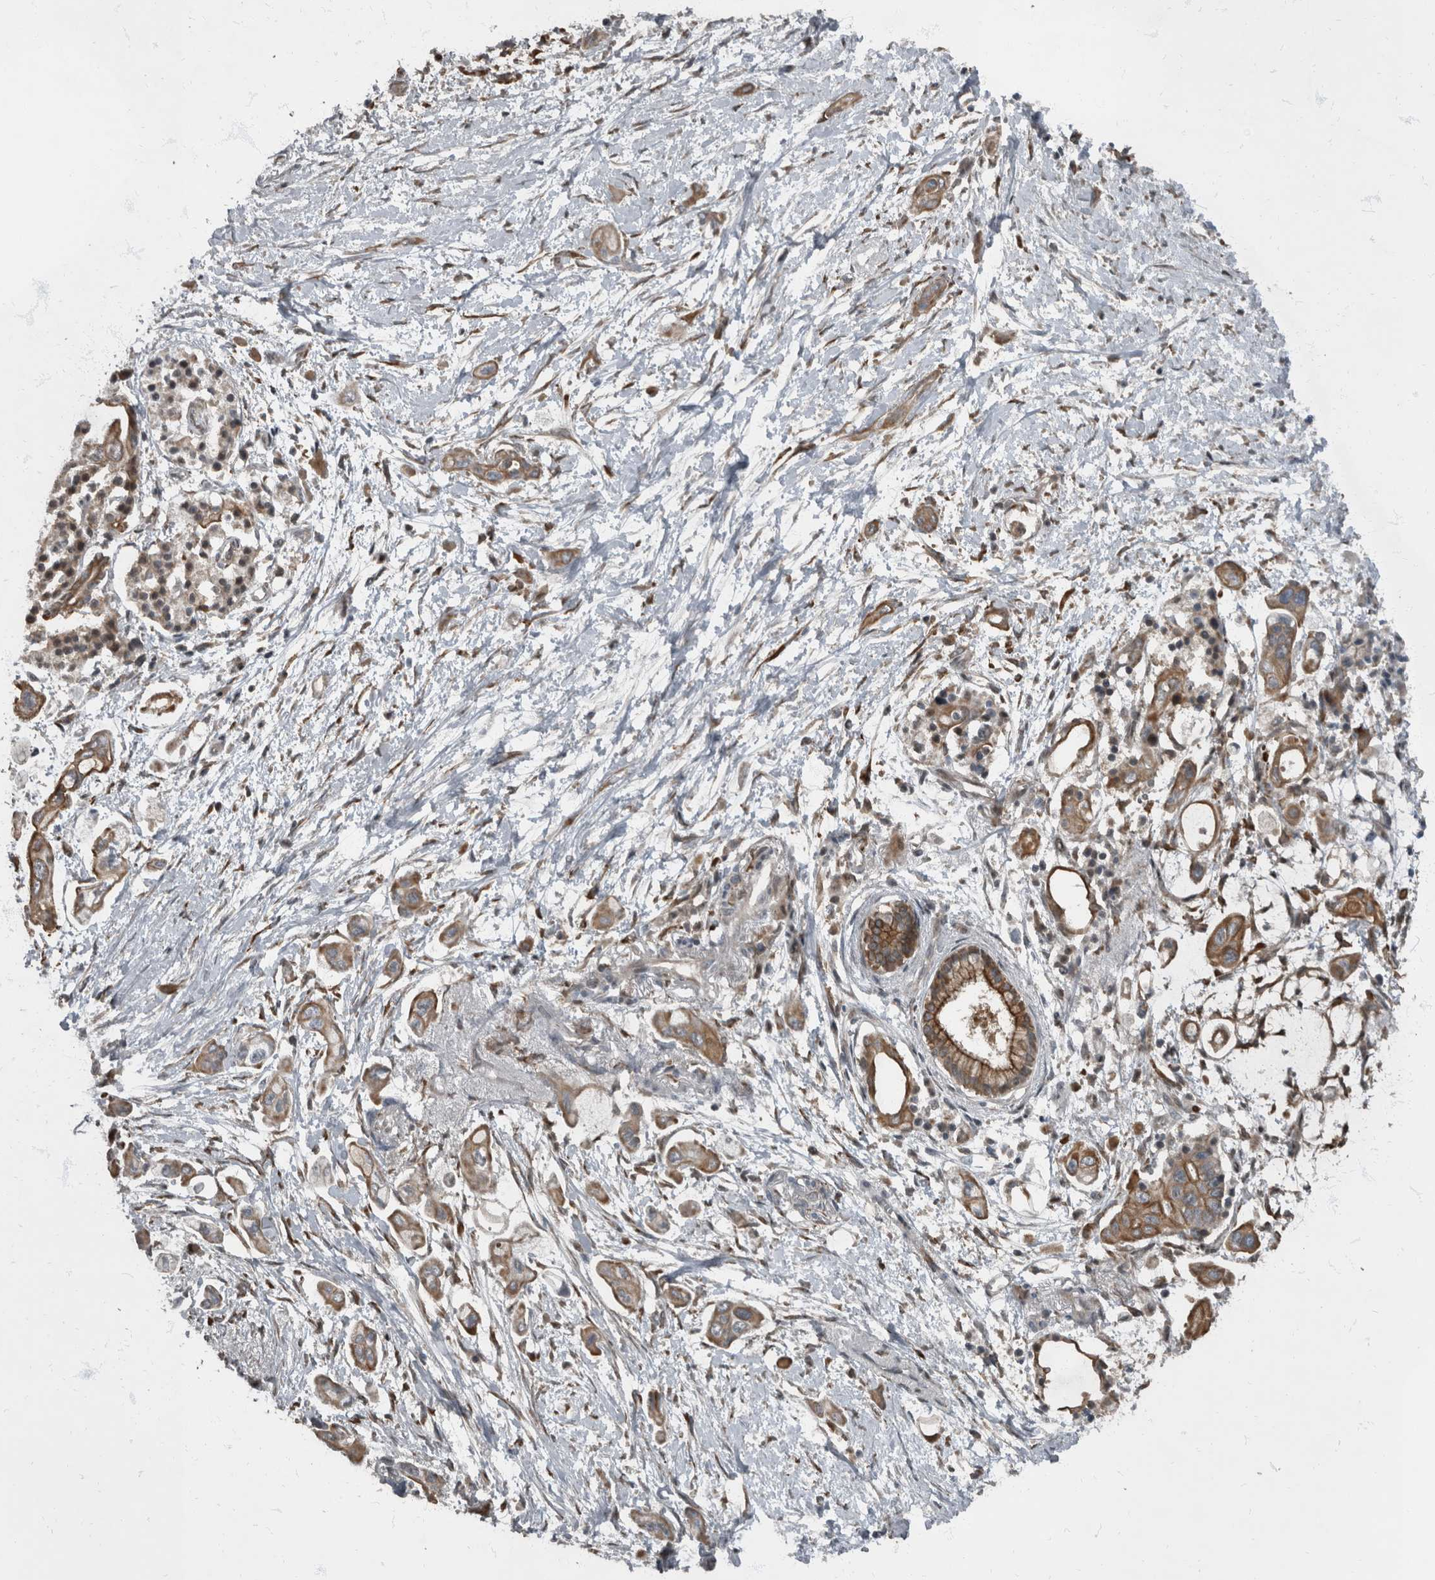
{"staining": {"intensity": "moderate", "quantity": ">75%", "location": "cytoplasmic/membranous"}, "tissue": "pancreatic cancer", "cell_type": "Tumor cells", "image_type": "cancer", "snomed": [{"axis": "morphology", "description": "Adenocarcinoma, NOS"}, {"axis": "topography", "description": "Pancreas"}], "caption": "Human adenocarcinoma (pancreatic) stained for a protein (brown) exhibits moderate cytoplasmic/membranous positive expression in approximately >75% of tumor cells.", "gene": "RABGGTB", "patient": {"sex": "male", "age": 59}}